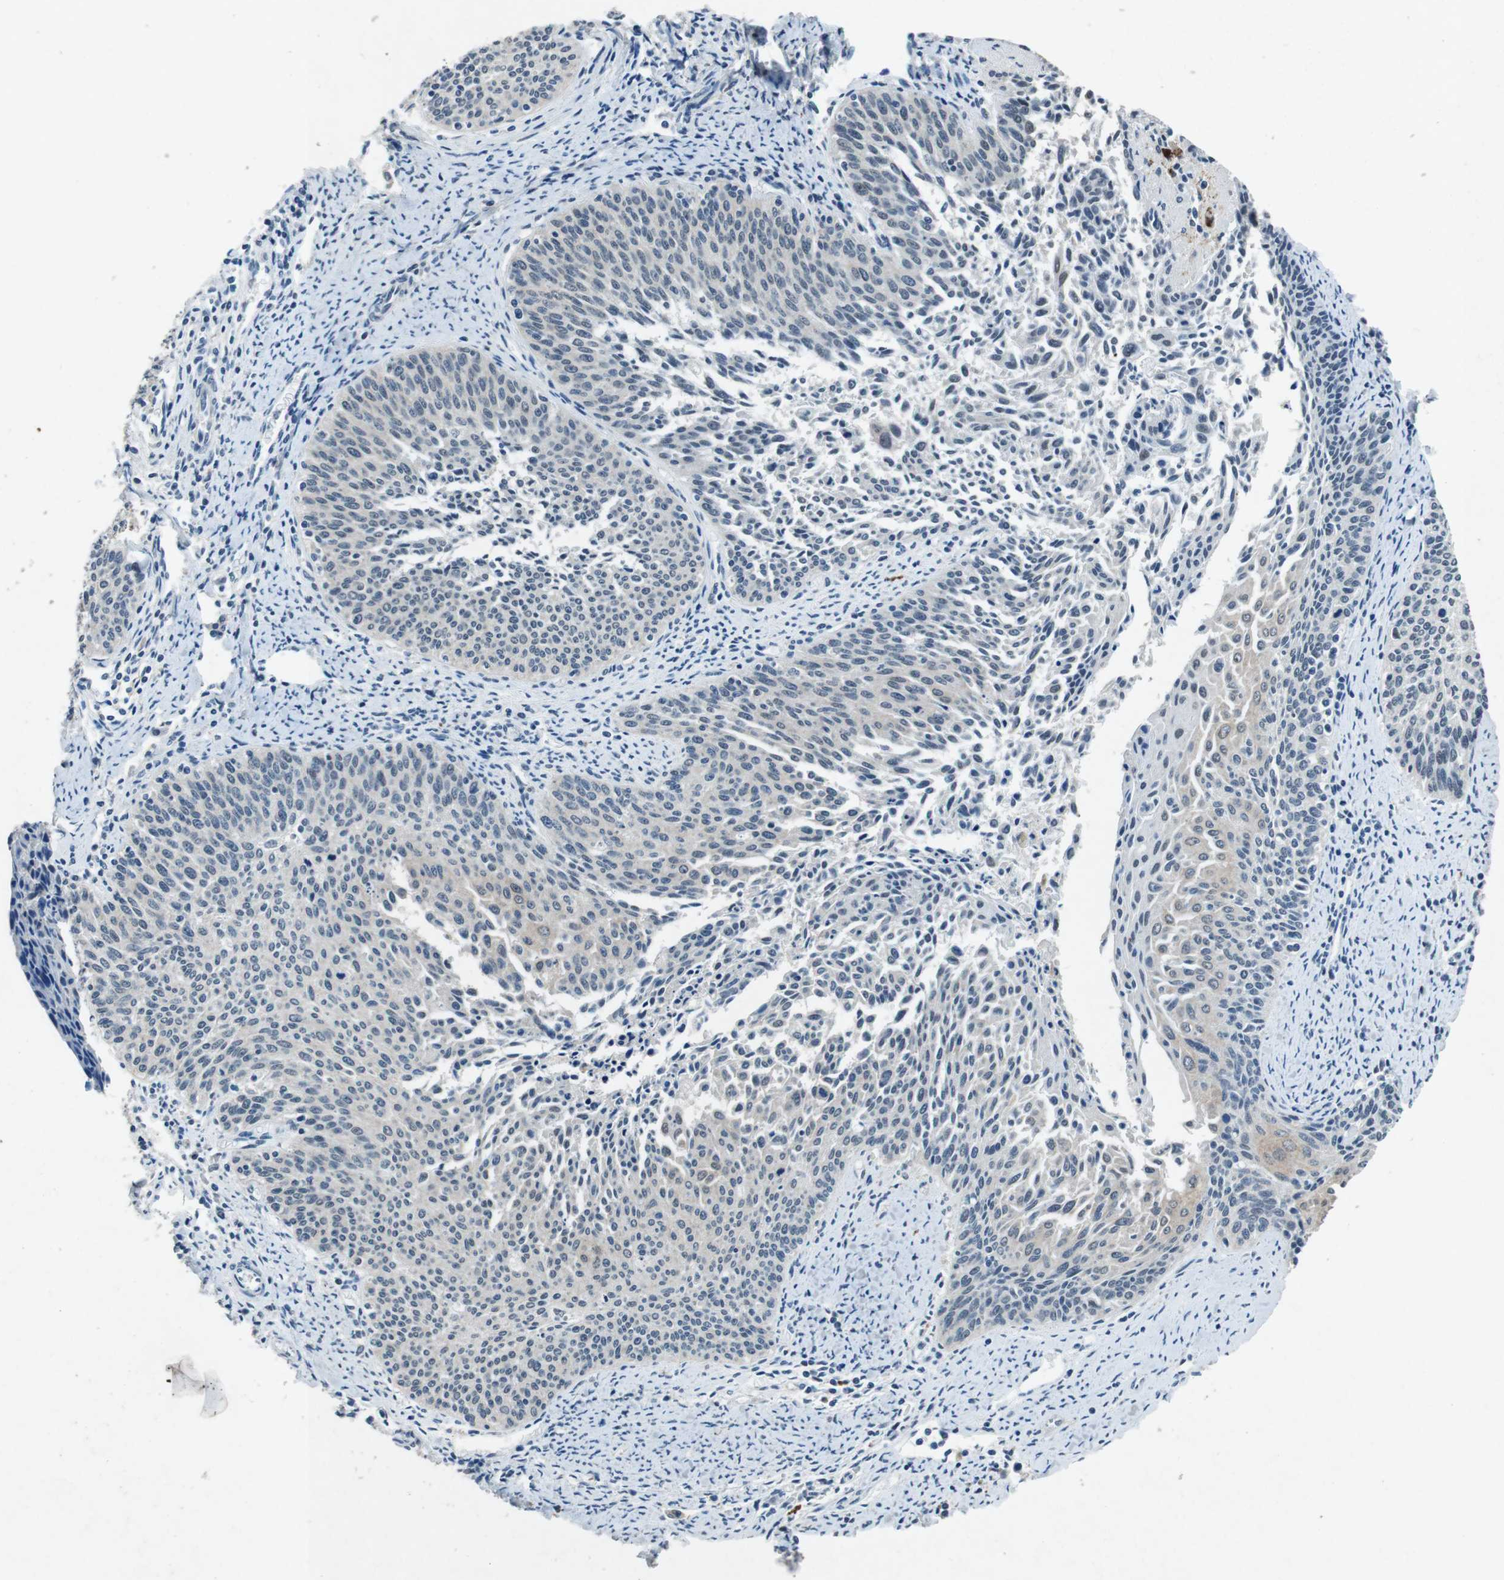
{"staining": {"intensity": "negative", "quantity": "none", "location": "none"}, "tissue": "cervical cancer", "cell_type": "Tumor cells", "image_type": "cancer", "snomed": [{"axis": "morphology", "description": "Squamous cell carcinoma, NOS"}, {"axis": "topography", "description": "Cervix"}], "caption": "There is no significant positivity in tumor cells of cervical cancer.", "gene": "USP7", "patient": {"sex": "female", "age": 55}}